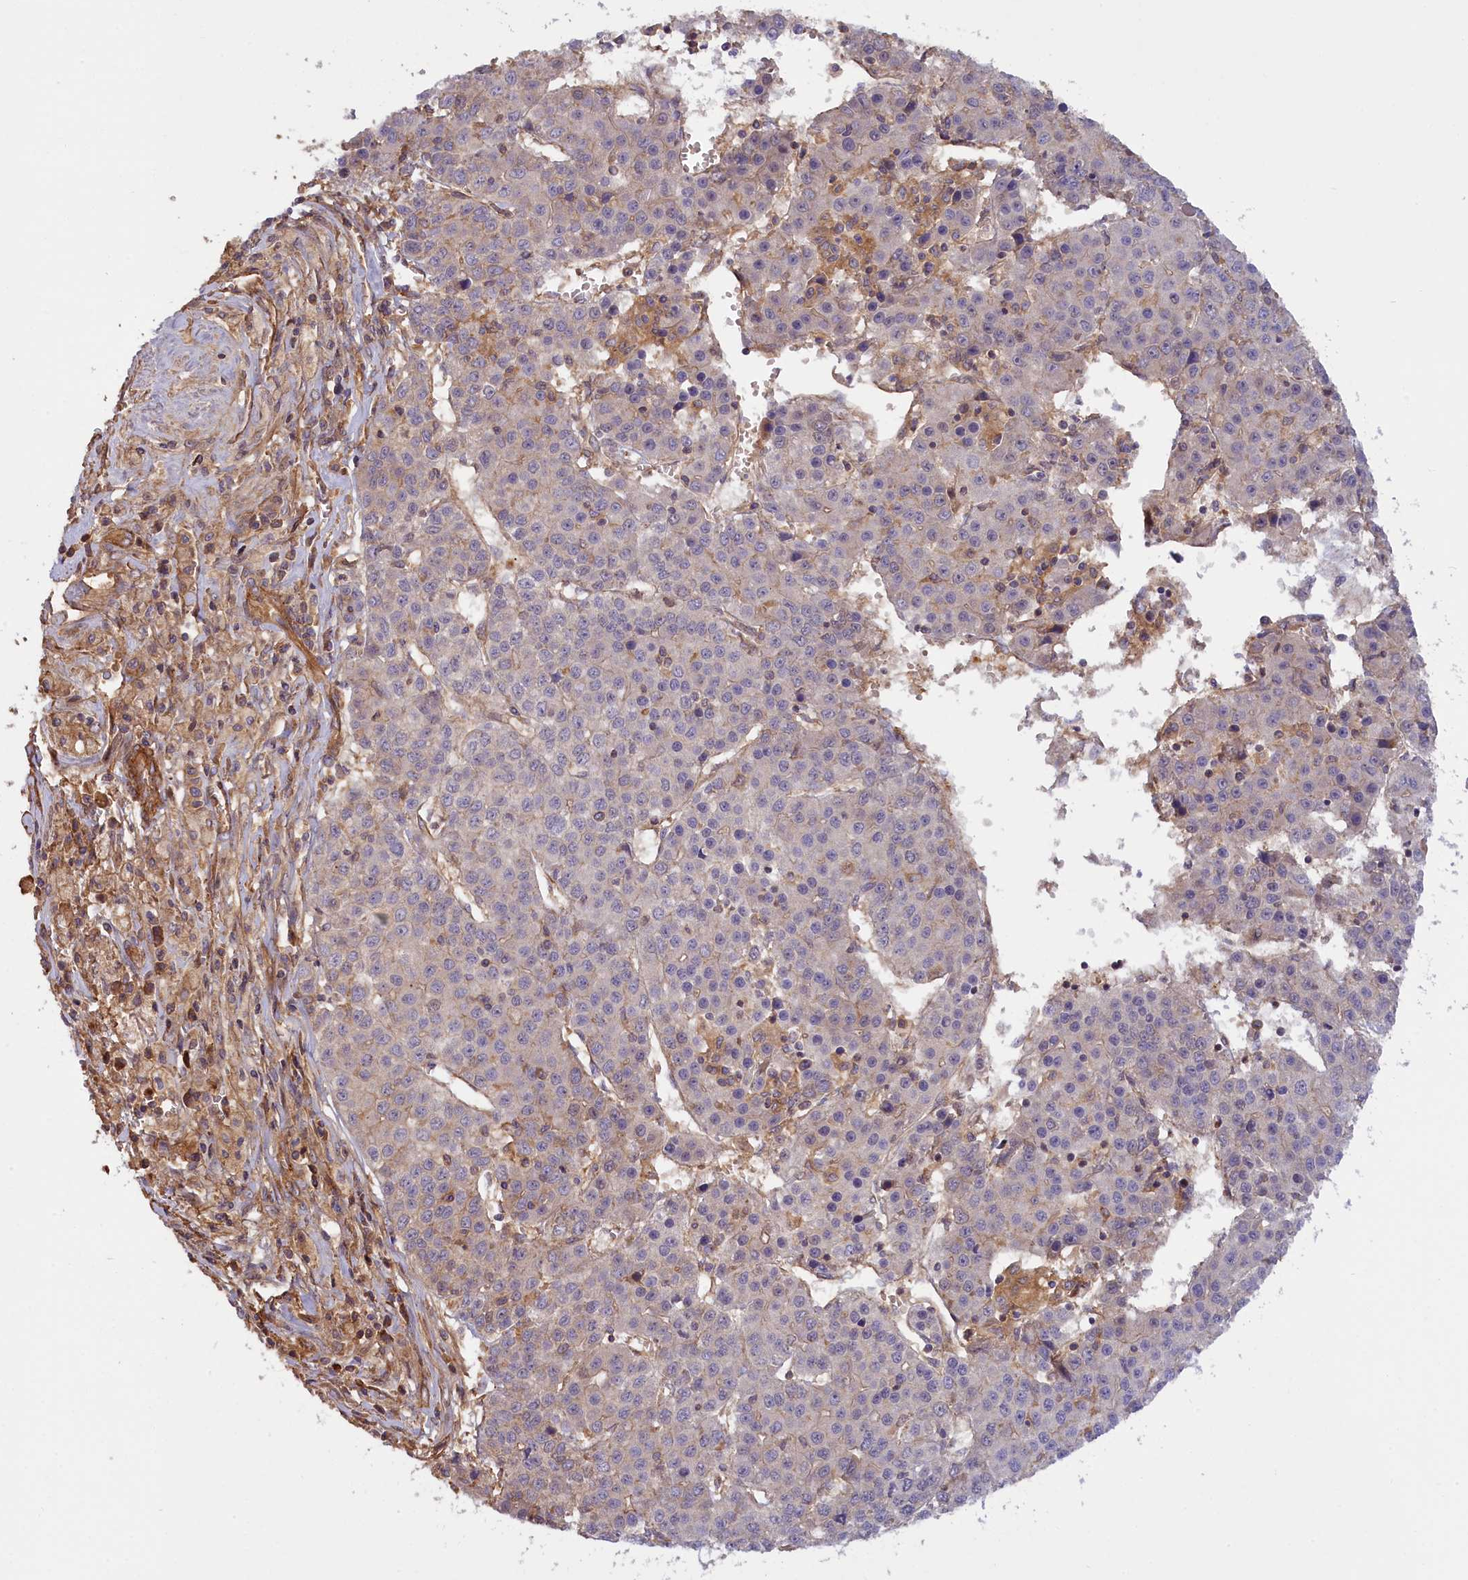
{"staining": {"intensity": "weak", "quantity": "<25%", "location": "cytoplasmic/membranous"}, "tissue": "liver cancer", "cell_type": "Tumor cells", "image_type": "cancer", "snomed": [{"axis": "morphology", "description": "Carcinoma, Hepatocellular, NOS"}, {"axis": "topography", "description": "Liver"}], "caption": "Tumor cells show no significant expression in hepatocellular carcinoma (liver).", "gene": "FUZ", "patient": {"sex": "female", "age": 53}}